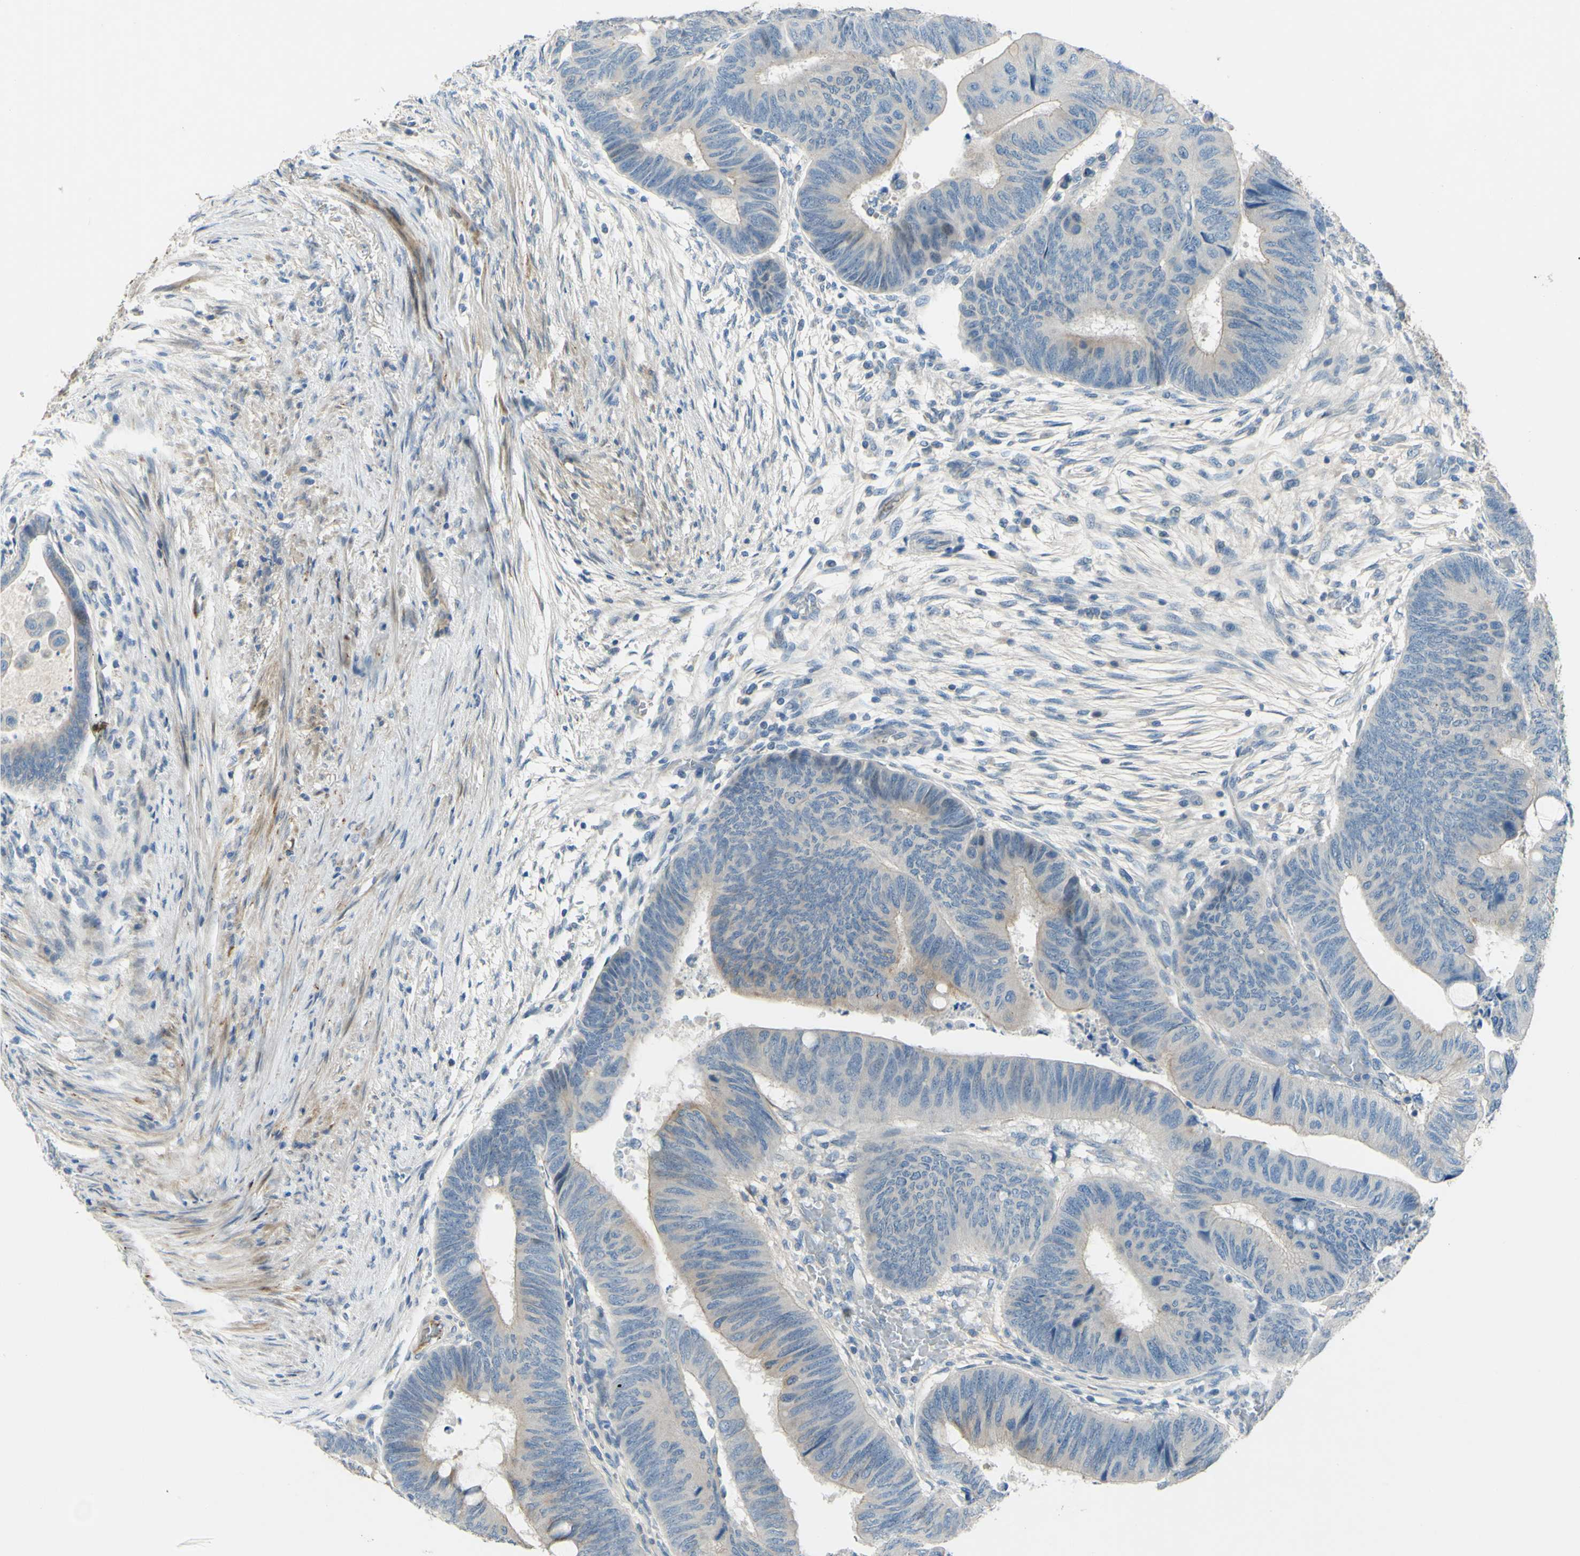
{"staining": {"intensity": "weak", "quantity": "25%-75%", "location": "cytoplasmic/membranous"}, "tissue": "colorectal cancer", "cell_type": "Tumor cells", "image_type": "cancer", "snomed": [{"axis": "morphology", "description": "Normal tissue, NOS"}, {"axis": "morphology", "description": "Adenocarcinoma, NOS"}, {"axis": "topography", "description": "Rectum"}, {"axis": "topography", "description": "Peripheral nerve tissue"}], "caption": "The micrograph demonstrates immunohistochemical staining of colorectal adenocarcinoma. There is weak cytoplasmic/membranous expression is appreciated in approximately 25%-75% of tumor cells. The staining was performed using DAB (3,3'-diaminobenzidine), with brown indicating positive protein expression. Nuclei are stained blue with hematoxylin.", "gene": "ARHGAP1", "patient": {"sex": "male", "age": 92}}